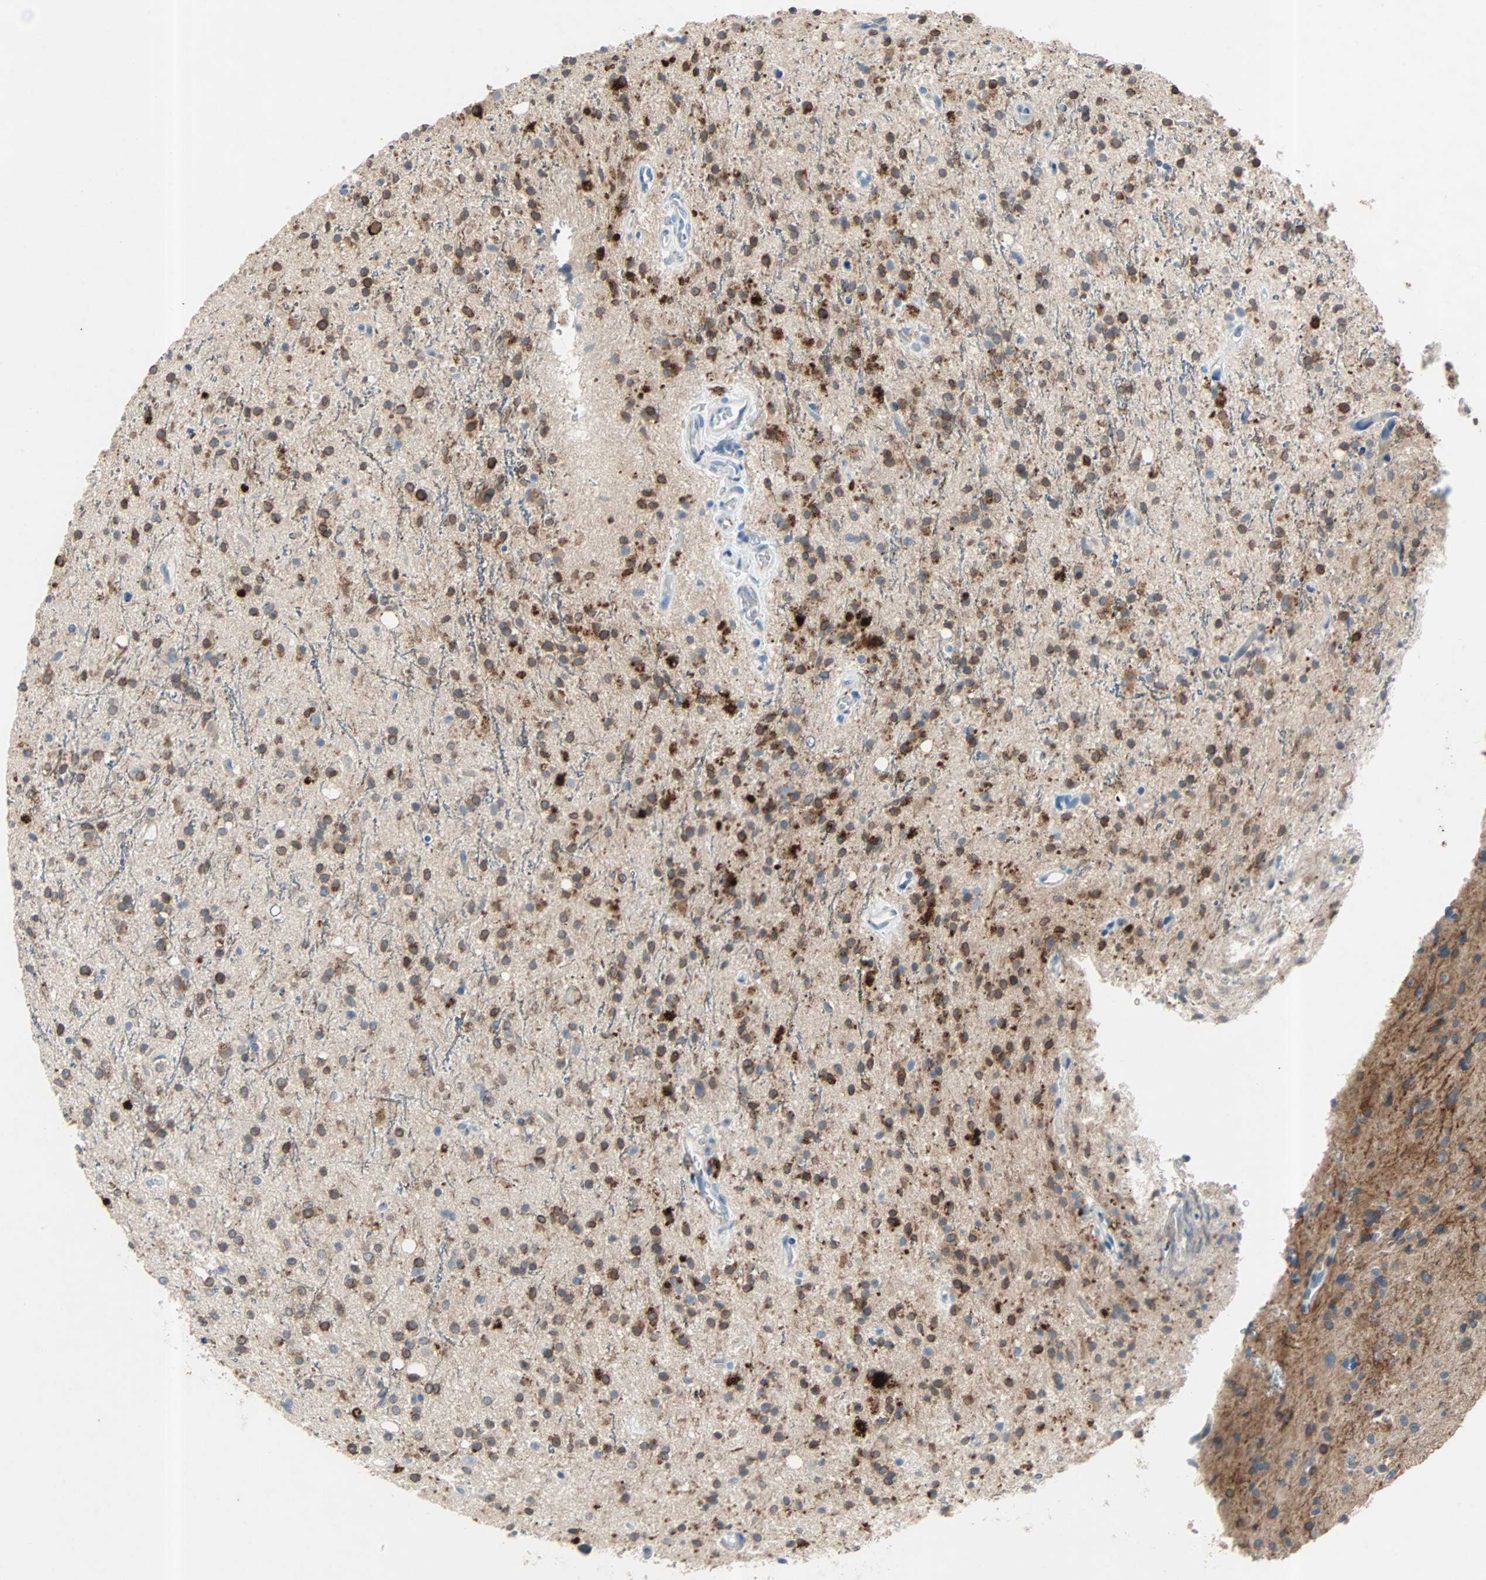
{"staining": {"intensity": "moderate", "quantity": "25%-75%", "location": "cytoplasmic/membranous"}, "tissue": "glioma", "cell_type": "Tumor cells", "image_type": "cancer", "snomed": [{"axis": "morphology", "description": "Glioma, malignant, High grade"}, {"axis": "topography", "description": "Brain"}], "caption": "An image of glioma stained for a protein demonstrates moderate cytoplasmic/membranous brown staining in tumor cells.", "gene": "PCDHB2", "patient": {"sex": "male", "age": 47}}